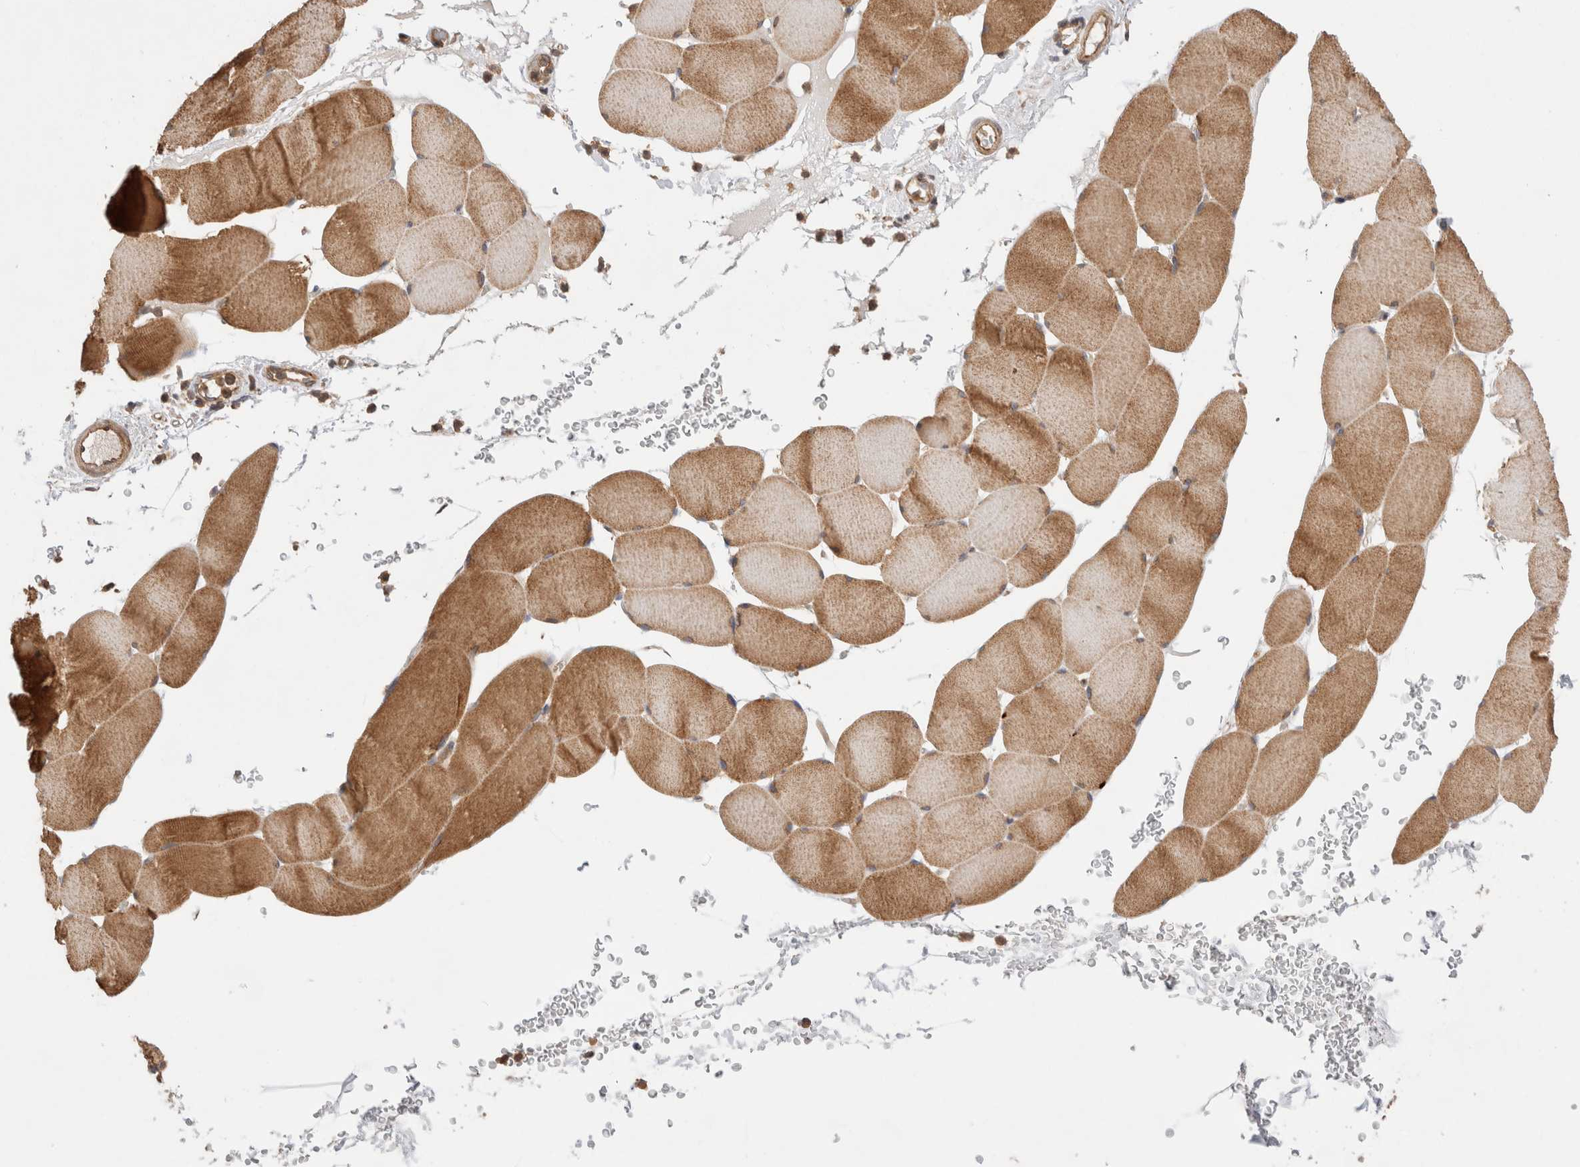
{"staining": {"intensity": "moderate", "quantity": ">75%", "location": "cytoplasmic/membranous"}, "tissue": "skeletal muscle", "cell_type": "Myocytes", "image_type": "normal", "snomed": [{"axis": "morphology", "description": "Normal tissue, NOS"}, {"axis": "topography", "description": "Skeletal muscle"}], "caption": "High-magnification brightfield microscopy of normal skeletal muscle stained with DAB (brown) and counterstained with hematoxylin (blue). myocytes exhibit moderate cytoplasmic/membranous staining is seen in about>75% of cells. (IHC, brightfield microscopy, high magnification).", "gene": "VPS28", "patient": {"sex": "male", "age": 62}}